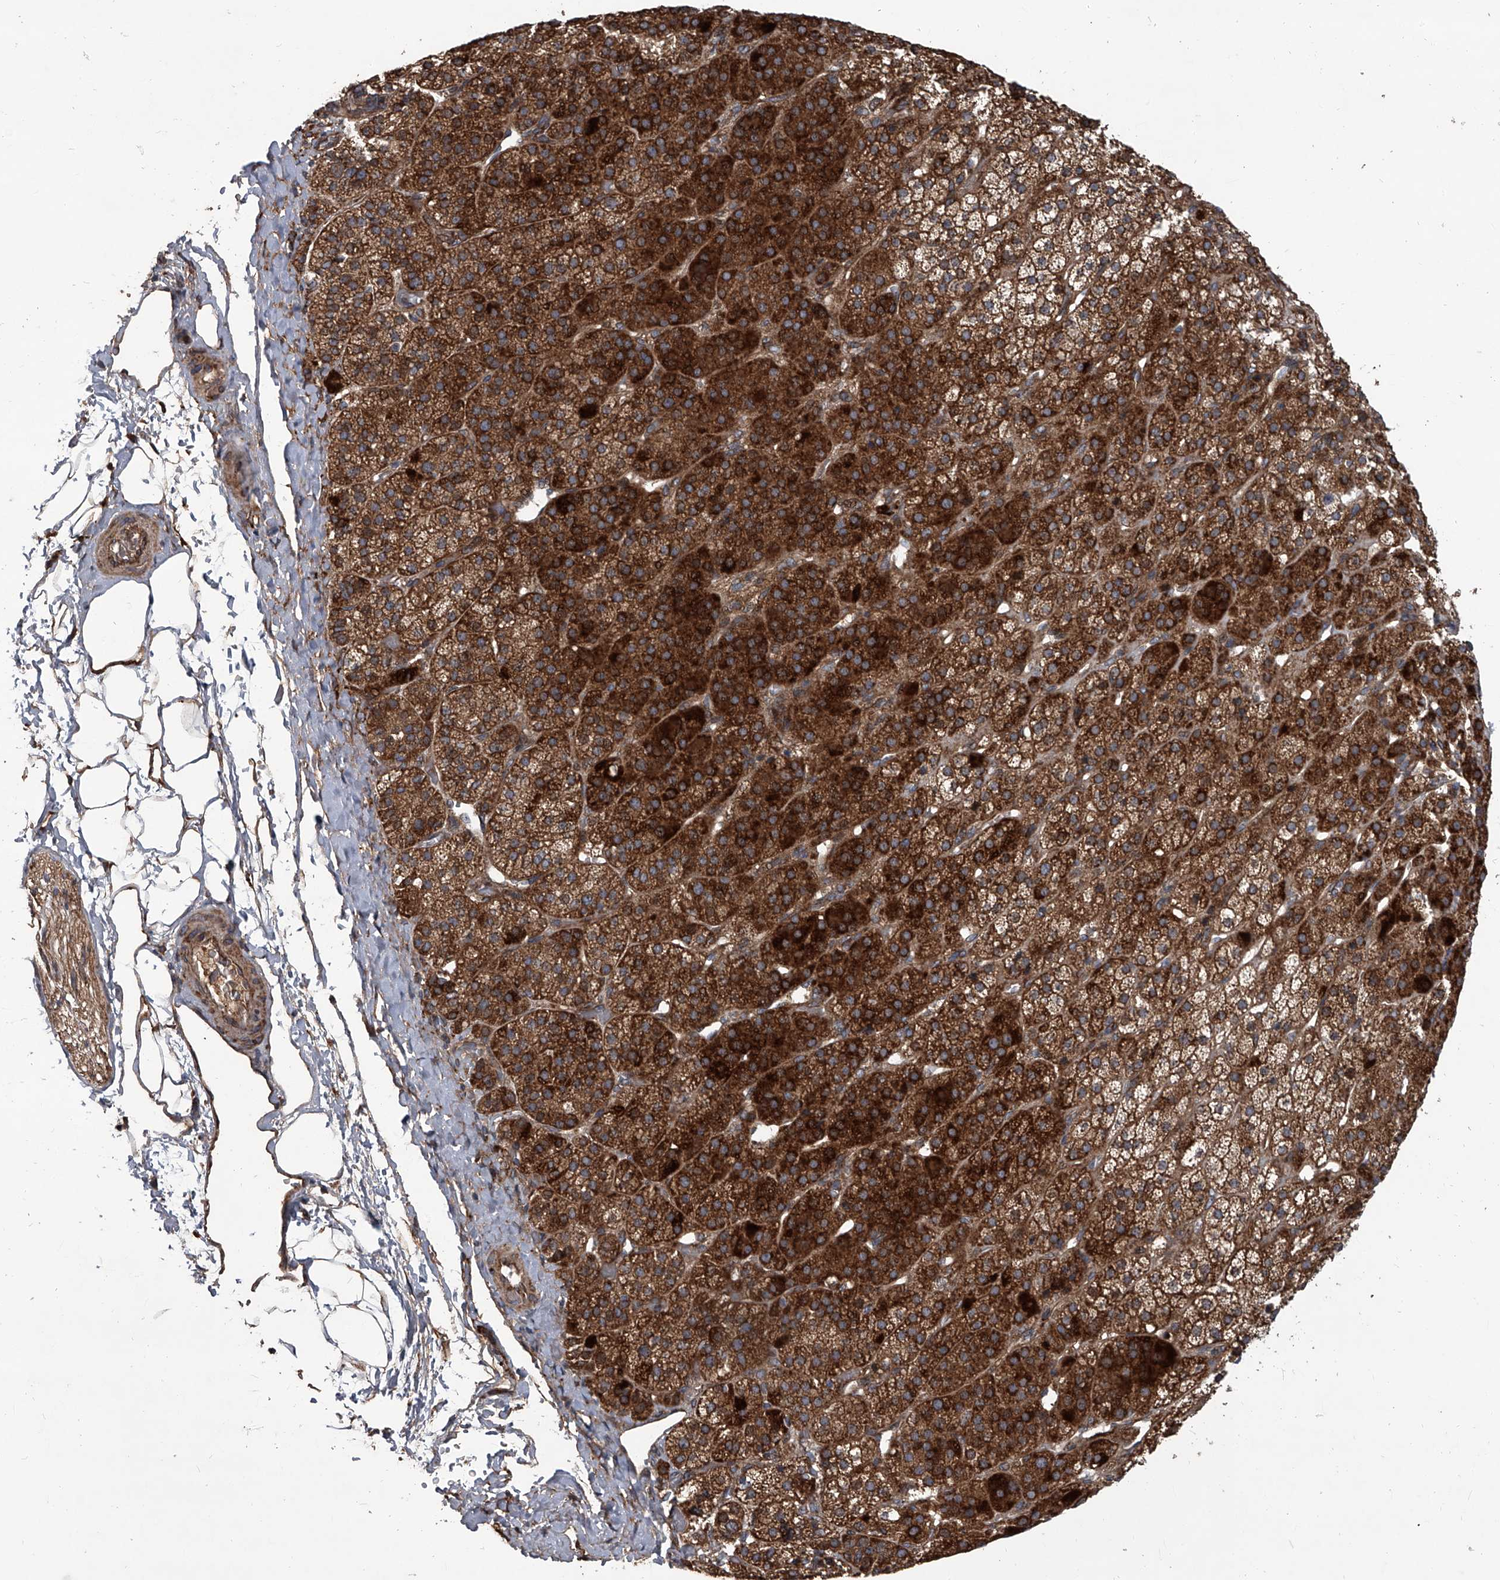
{"staining": {"intensity": "strong", "quantity": "25%-75%", "location": "cytoplasmic/membranous"}, "tissue": "adrenal gland", "cell_type": "Glandular cells", "image_type": "normal", "snomed": [{"axis": "morphology", "description": "Normal tissue, NOS"}, {"axis": "topography", "description": "Adrenal gland"}], "caption": "IHC micrograph of benign human adrenal gland stained for a protein (brown), which demonstrates high levels of strong cytoplasmic/membranous positivity in about 25%-75% of glandular cells.", "gene": "EVA1C", "patient": {"sex": "female", "age": 57}}